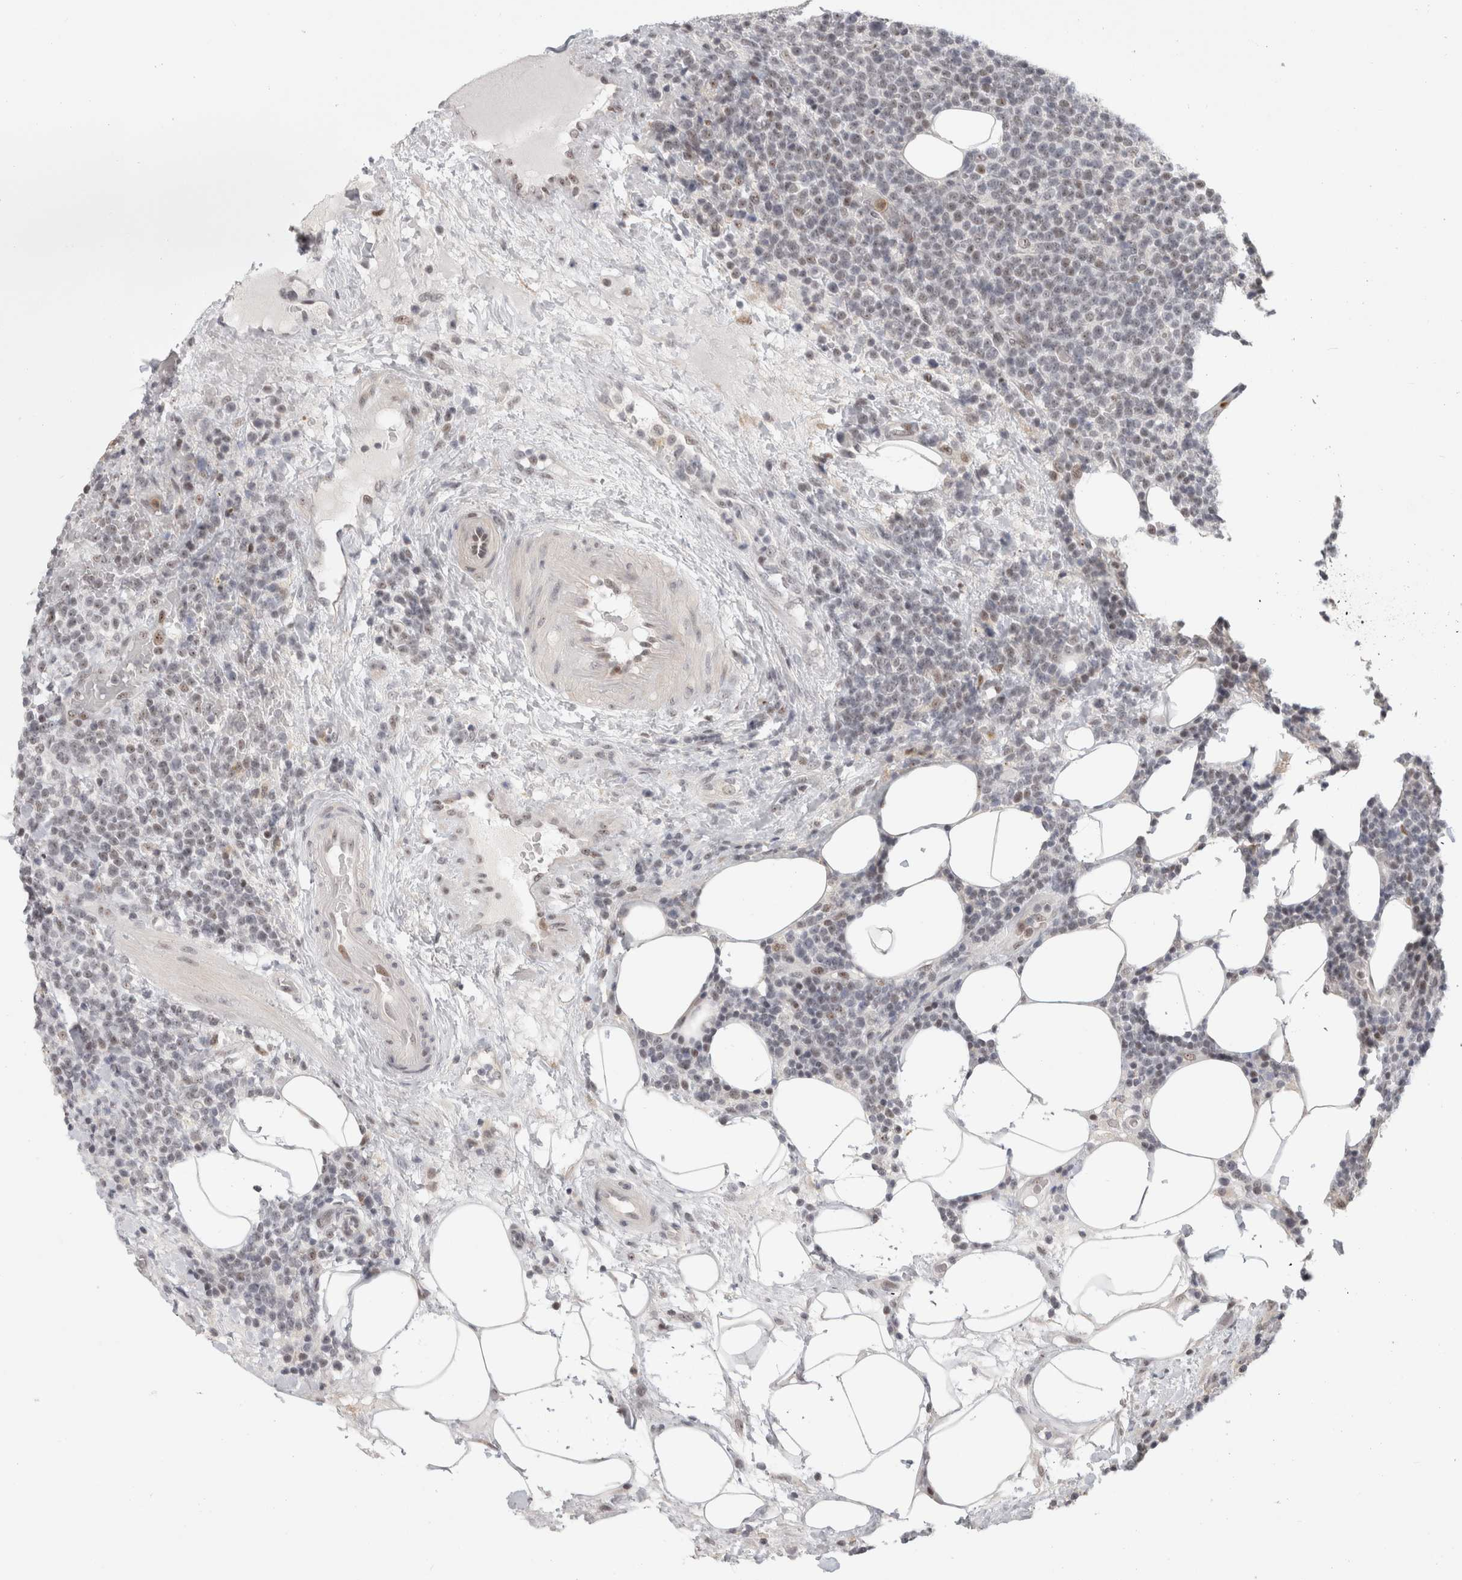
{"staining": {"intensity": "weak", "quantity": "<25%", "location": "nuclear"}, "tissue": "lymphoma", "cell_type": "Tumor cells", "image_type": "cancer", "snomed": [{"axis": "morphology", "description": "Malignant lymphoma, non-Hodgkin's type, High grade"}, {"axis": "topography", "description": "Lymph node"}], "caption": "A histopathology image of lymphoma stained for a protein shows no brown staining in tumor cells. (DAB IHC, high magnification).", "gene": "SENP6", "patient": {"sex": "male", "age": 61}}